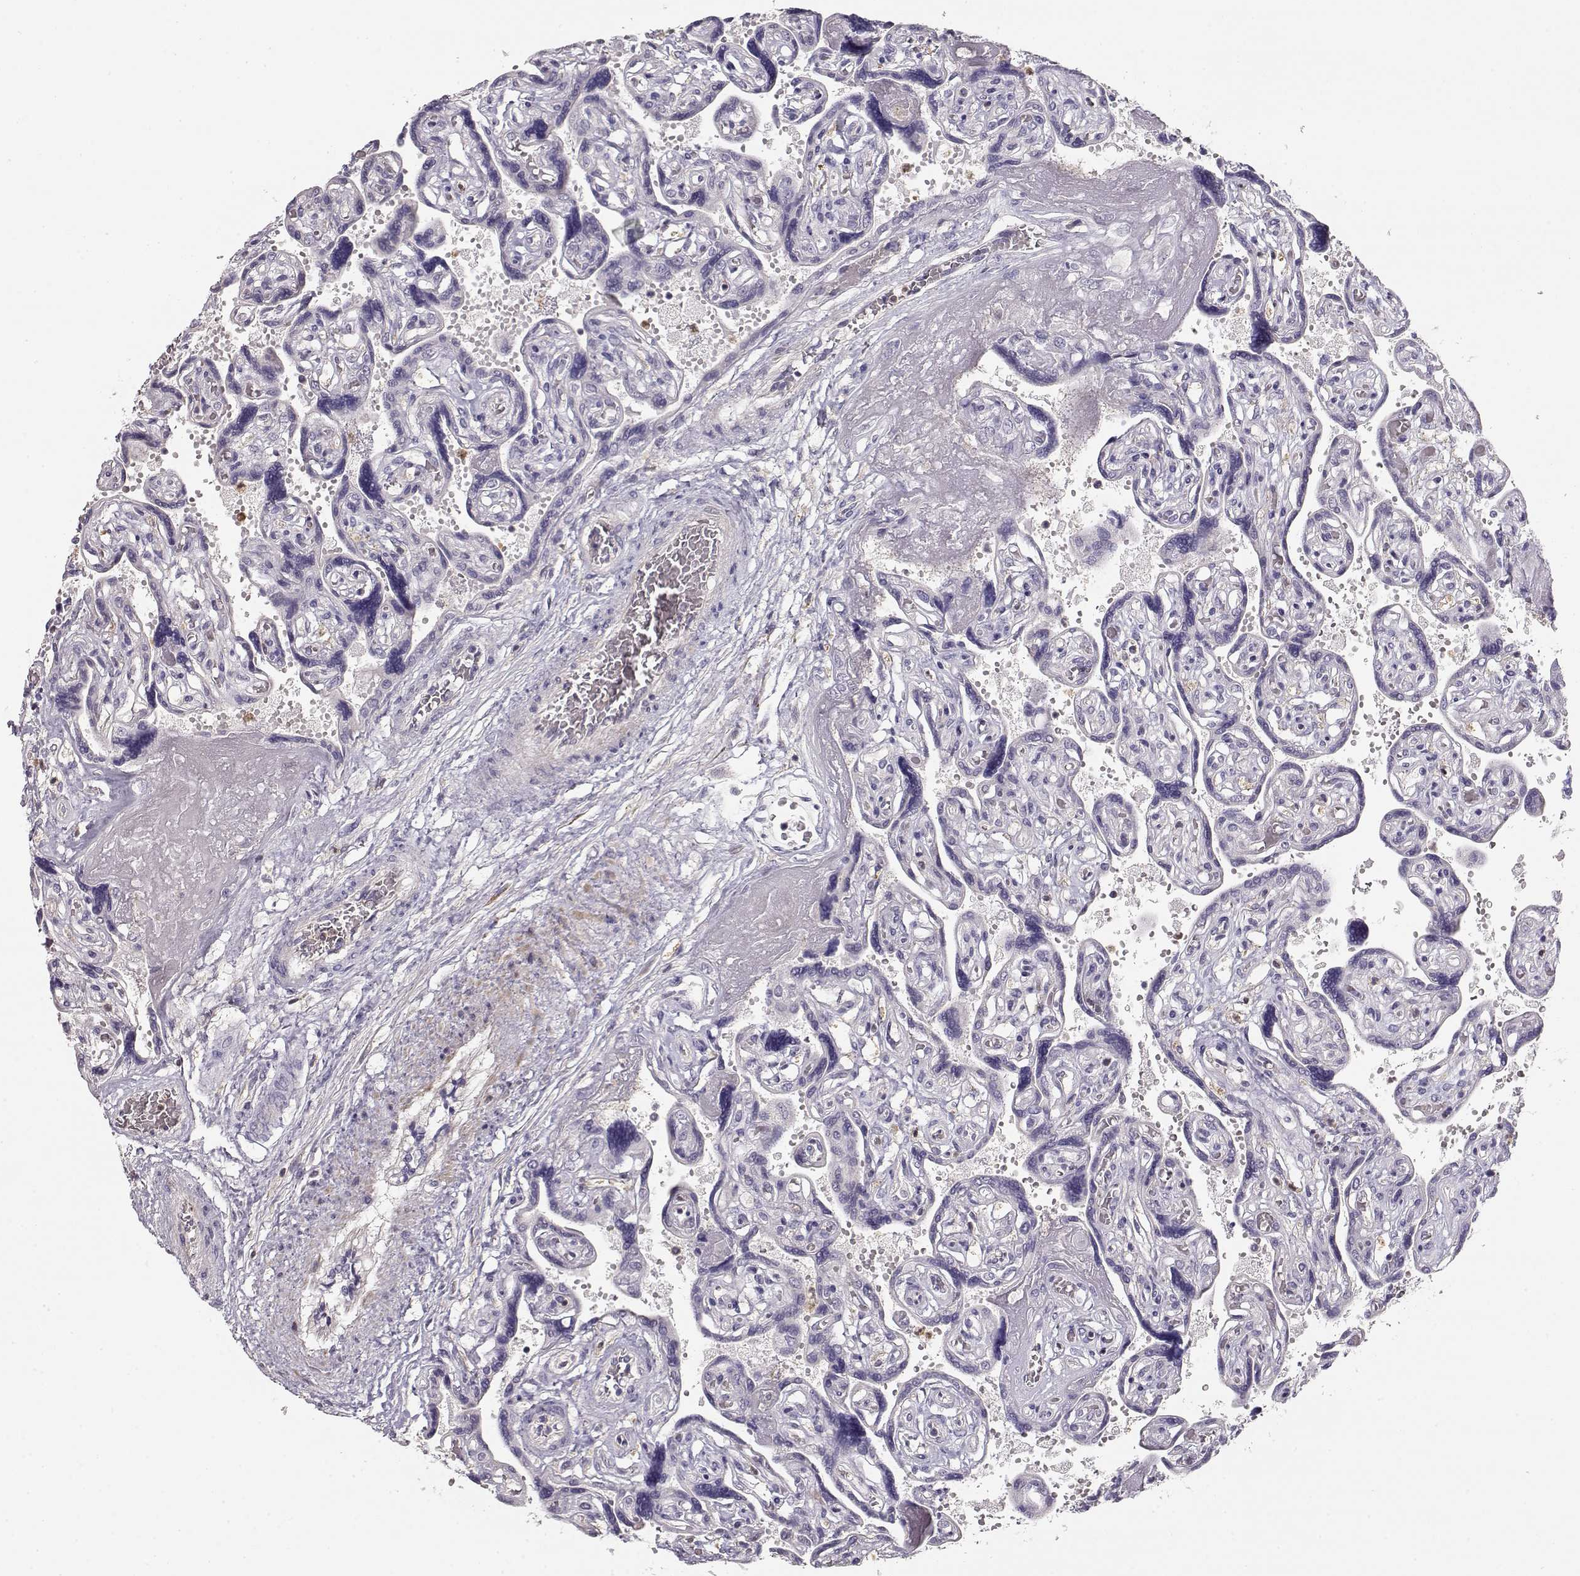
{"staining": {"intensity": "negative", "quantity": "none", "location": "none"}, "tissue": "placenta", "cell_type": "Decidual cells", "image_type": "normal", "snomed": [{"axis": "morphology", "description": "Normal tissue, NOS"}, {"axis": "topography", "description": "Placenta"}], "caption": "This is an immunohistochemistry (IHC) image of unremarkable placenta. There is no expression in decidual cells.", "gene": "VAV1", "patient": {"sex": "female", "age": 32}}